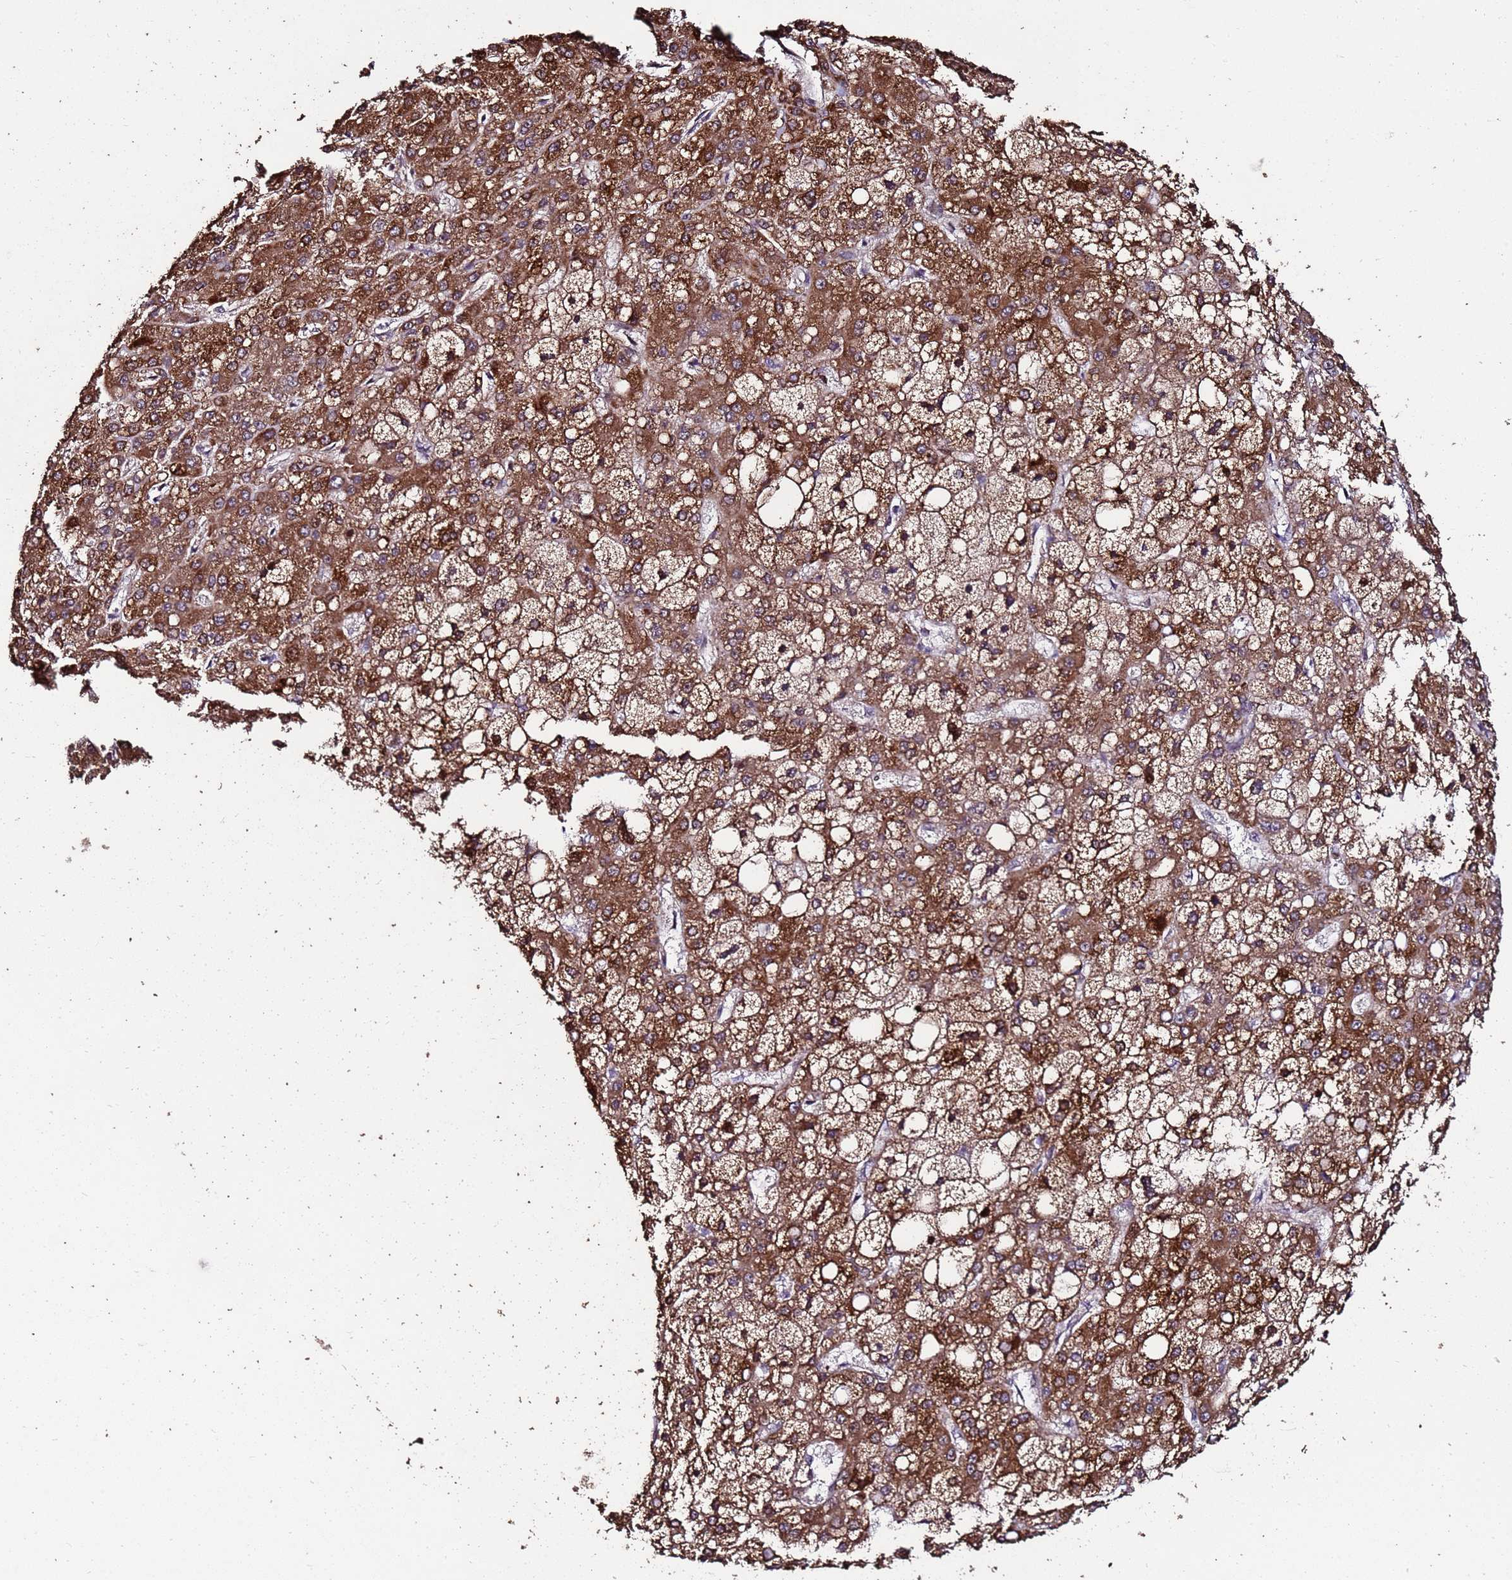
{"staining": {"intensity": "strong", "quantity": "25%-75%", "location": "cytoplasmic/membranous"}, "tissue": "liver cancer", "cell_type": "Tumor cells", "image_type": "cancer", "snomed": [{"axis": "morphology", "description": "Carcinoma, Hepatocellular, NOS"}, {"axis": "topography", "description": "Liver"}], "caption": "High-magnification brightfield microscopy of liver cancer (hepatocellular carcinoma) stained with DAB (3,3'-diaminobenzidine) (brown) and counterstained with hematoxylin (blue). tumor cells exhibit strong cytoplasmic/membranous staining is present in about25%-75% of cells.", "gene": "PRODH", "patient": {"sex": "male", "age": 67}}